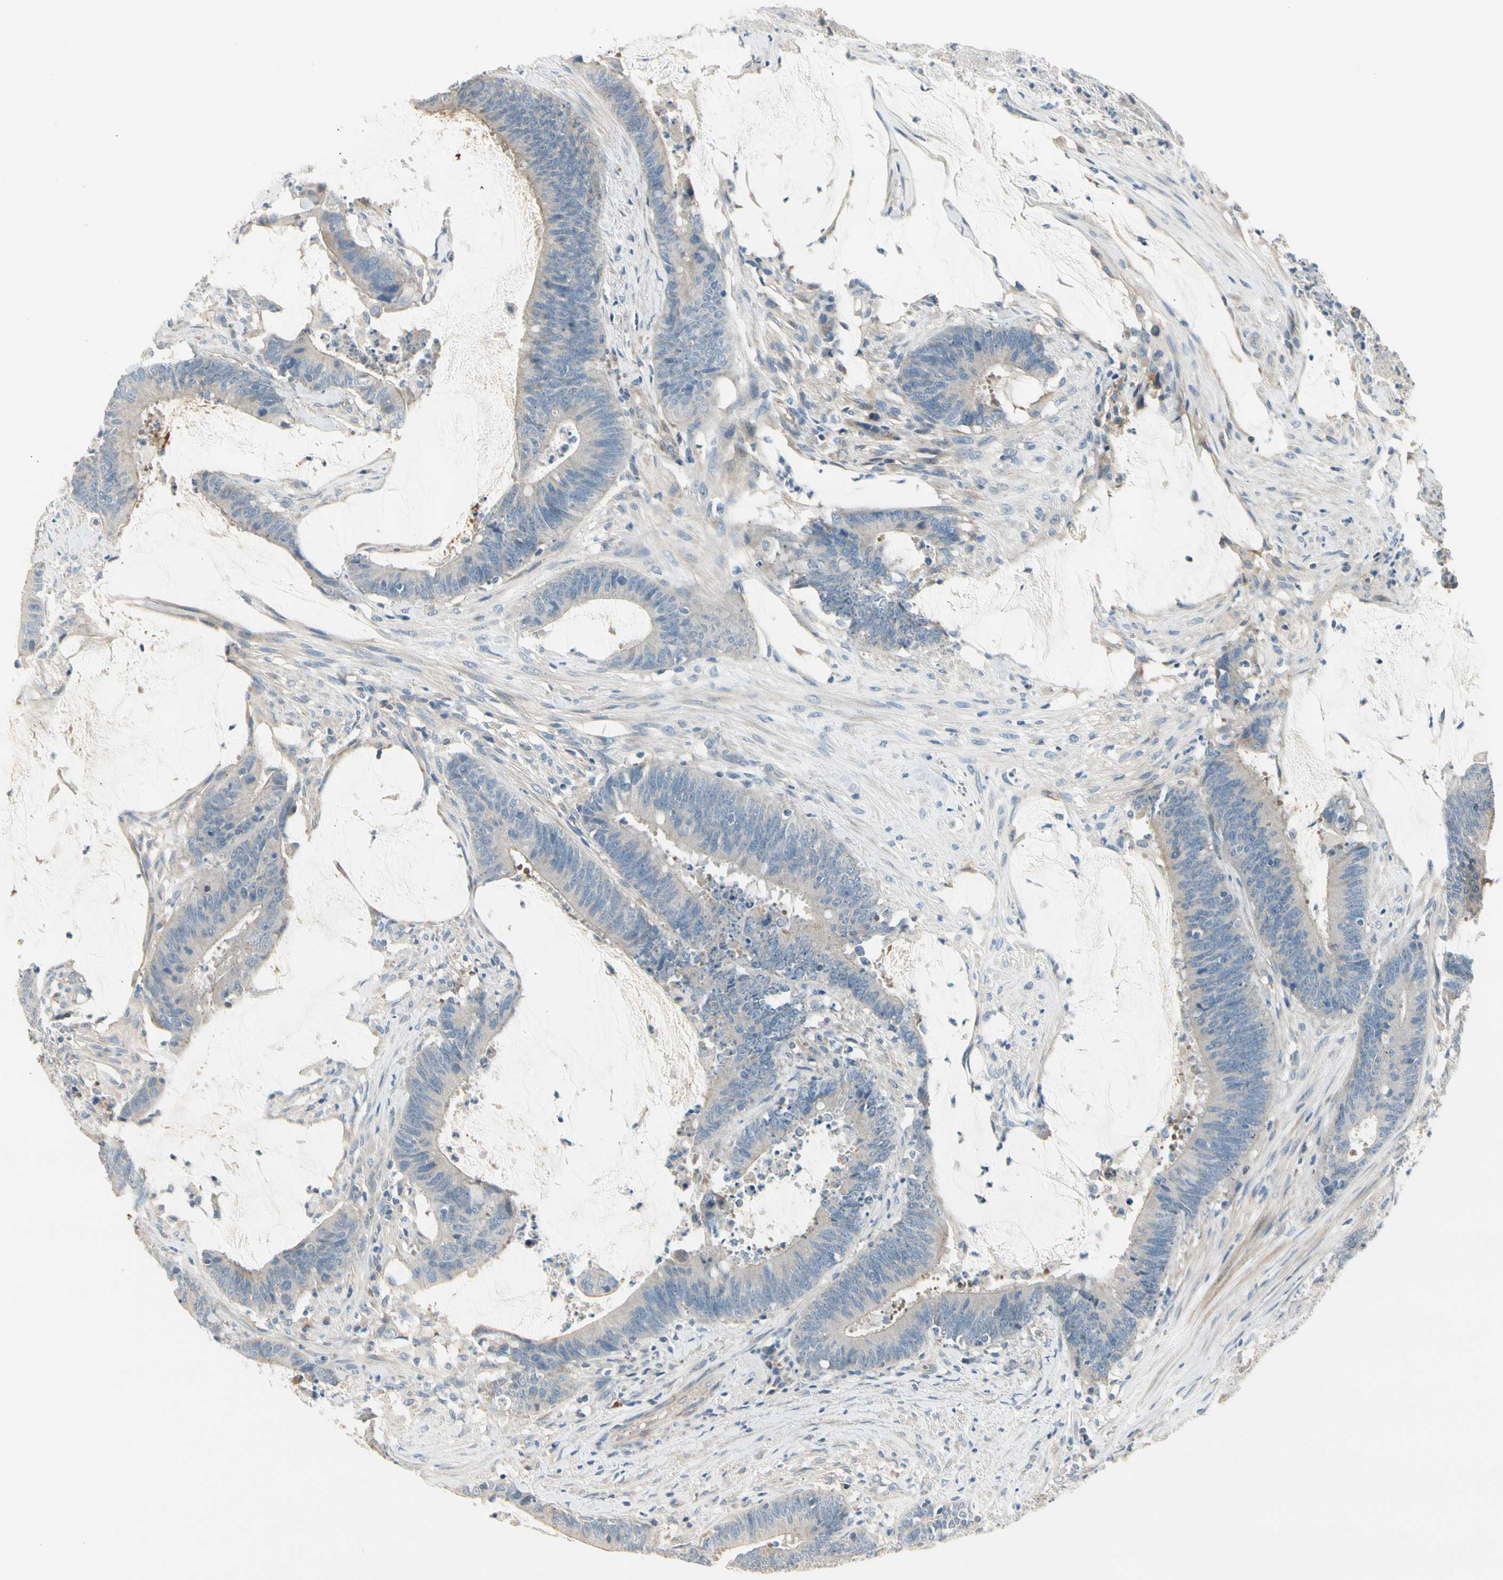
{"staining": {"intensity": "negative", "quantity": "none", "location": "none"}, "tissue": "colorectal cancer", "cell_type": "Tumor cells", "image_type": "cancer", "snomed": [{"axis": "morphology", "description": "Adenocarcinoma, NOS"}, {"axis": "topography", "description": "Rectum"}], "caption": "High magnification brightfield microscopy of colorectal cancer (adenocarcinoma) stained with DAB (brown) and counterstained with hematoxylin (blue): tumor cells show no significant positivity.", "gene": "ADGRA3", "patient": {"sex": "female", "age": 66}}